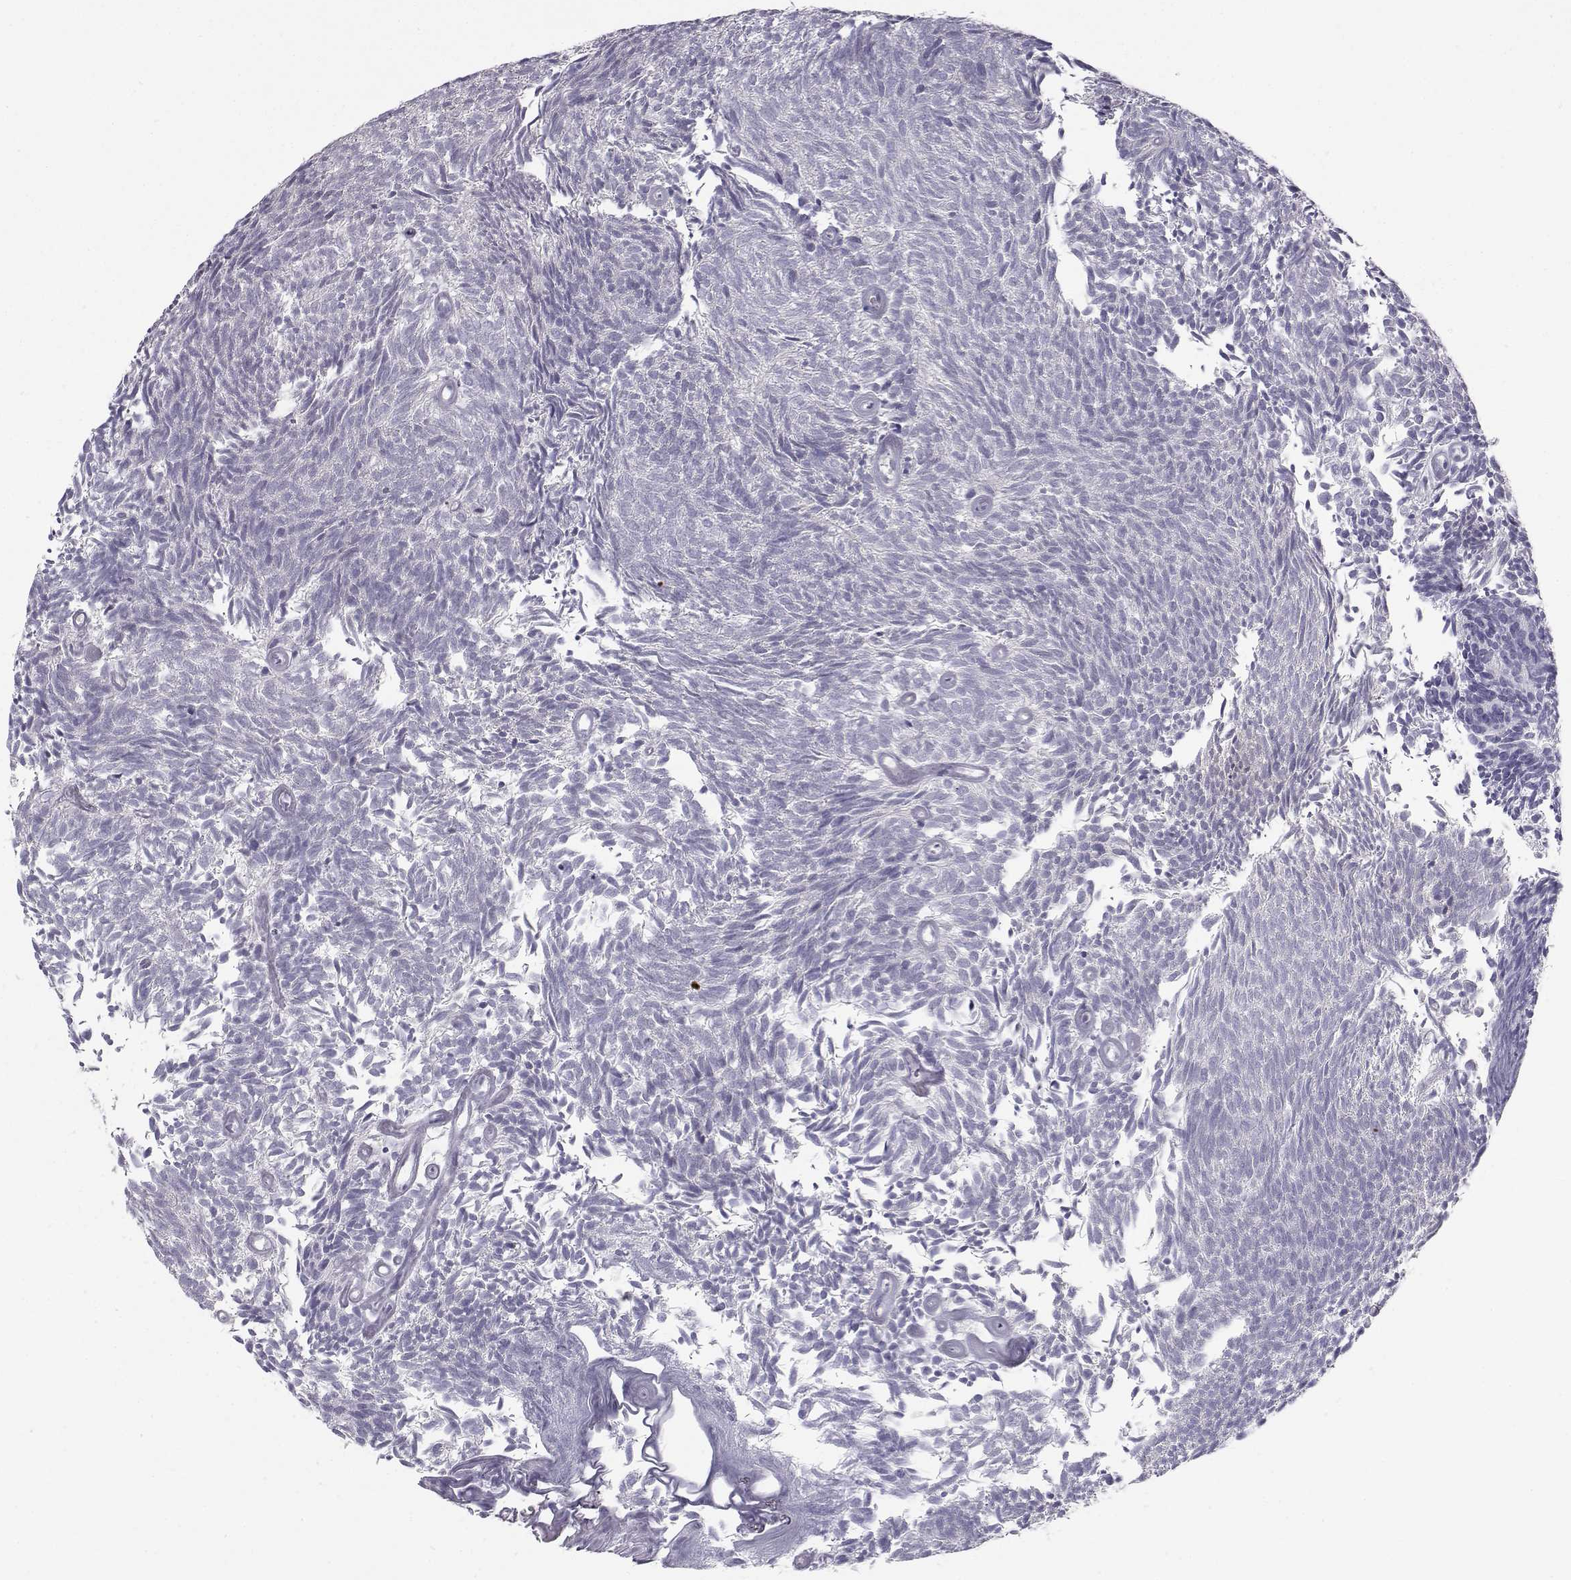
{"staining": {"intensity": "negative", "quantity": "none", "location": "none"}, "tissue": "urothelial cancer", "cell_type": "Tumor cells", "image_type": "cancer", "snomed": [{"axis": "morphology", "description": "Urothelial carcinoma, Low grade"}, {"axis": "topography", "description": "Urinary bladder"}], "caption": "Immunohistochemistry (IHC) of urothelial cancer displays no positivity in tumor cells.", "gene": "KCNMB4", "patient": {"sex": "male", "age": 77}}